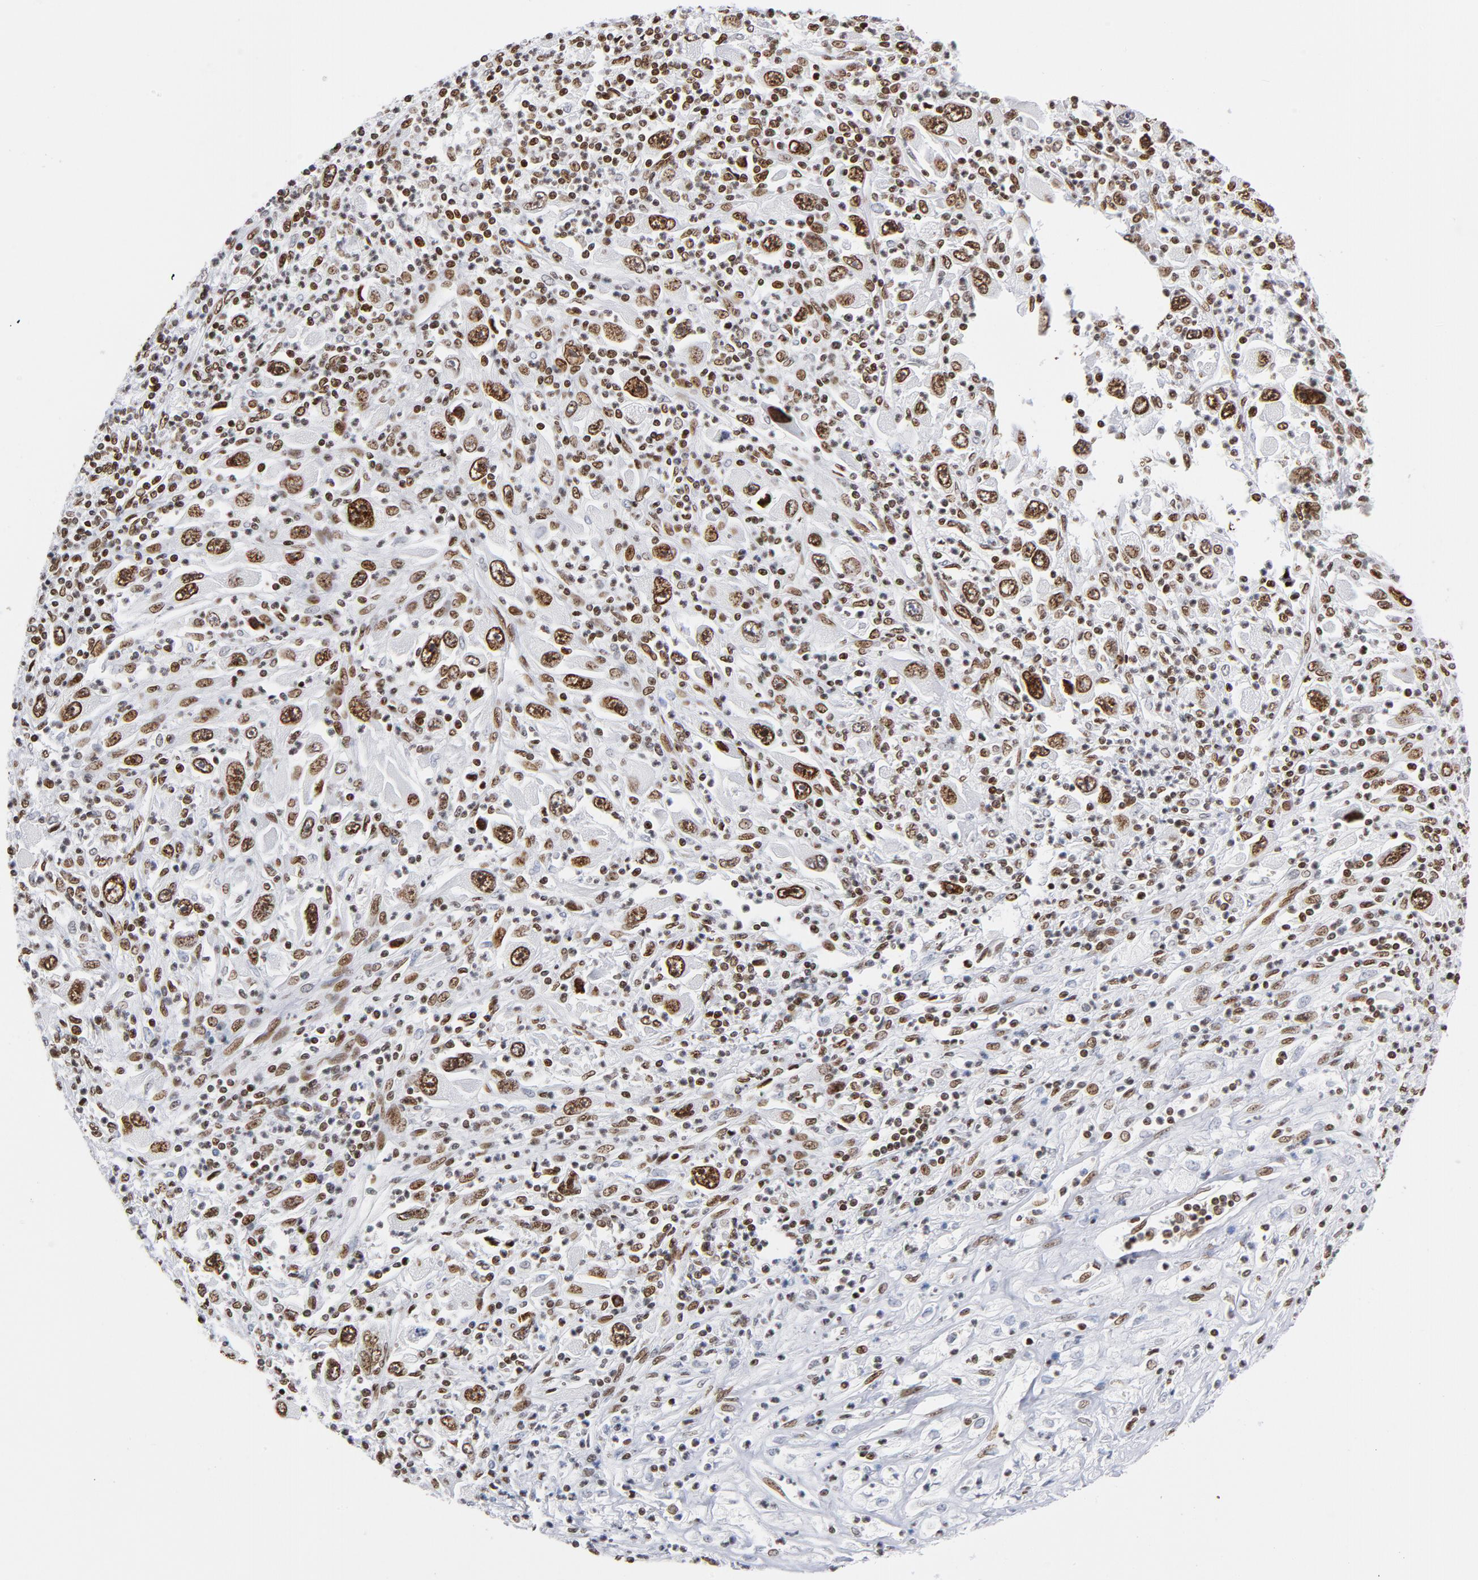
{"staining": {"intensity": "moderate", "quantity": ">75%", "location": "cytoplasmic/membranous,nuclear"}, "tissue": "melanoma", "cell_type": "Tumor cells", "image_type": "cancer", "snomed": [{"axis": "morphology", "description": "Malignant melanoma, Metastatic site"}, {"axis": "topography", "description": "Skin"}], "caption": "An image of human malignant melanoma (metastatic site) stained for a protein reveals moderate cytoplasmic/membranous and nuclear brown staining in tumor cells.", "gene": "TOP2B", "patient": {"sex": "female", "age": 56}}